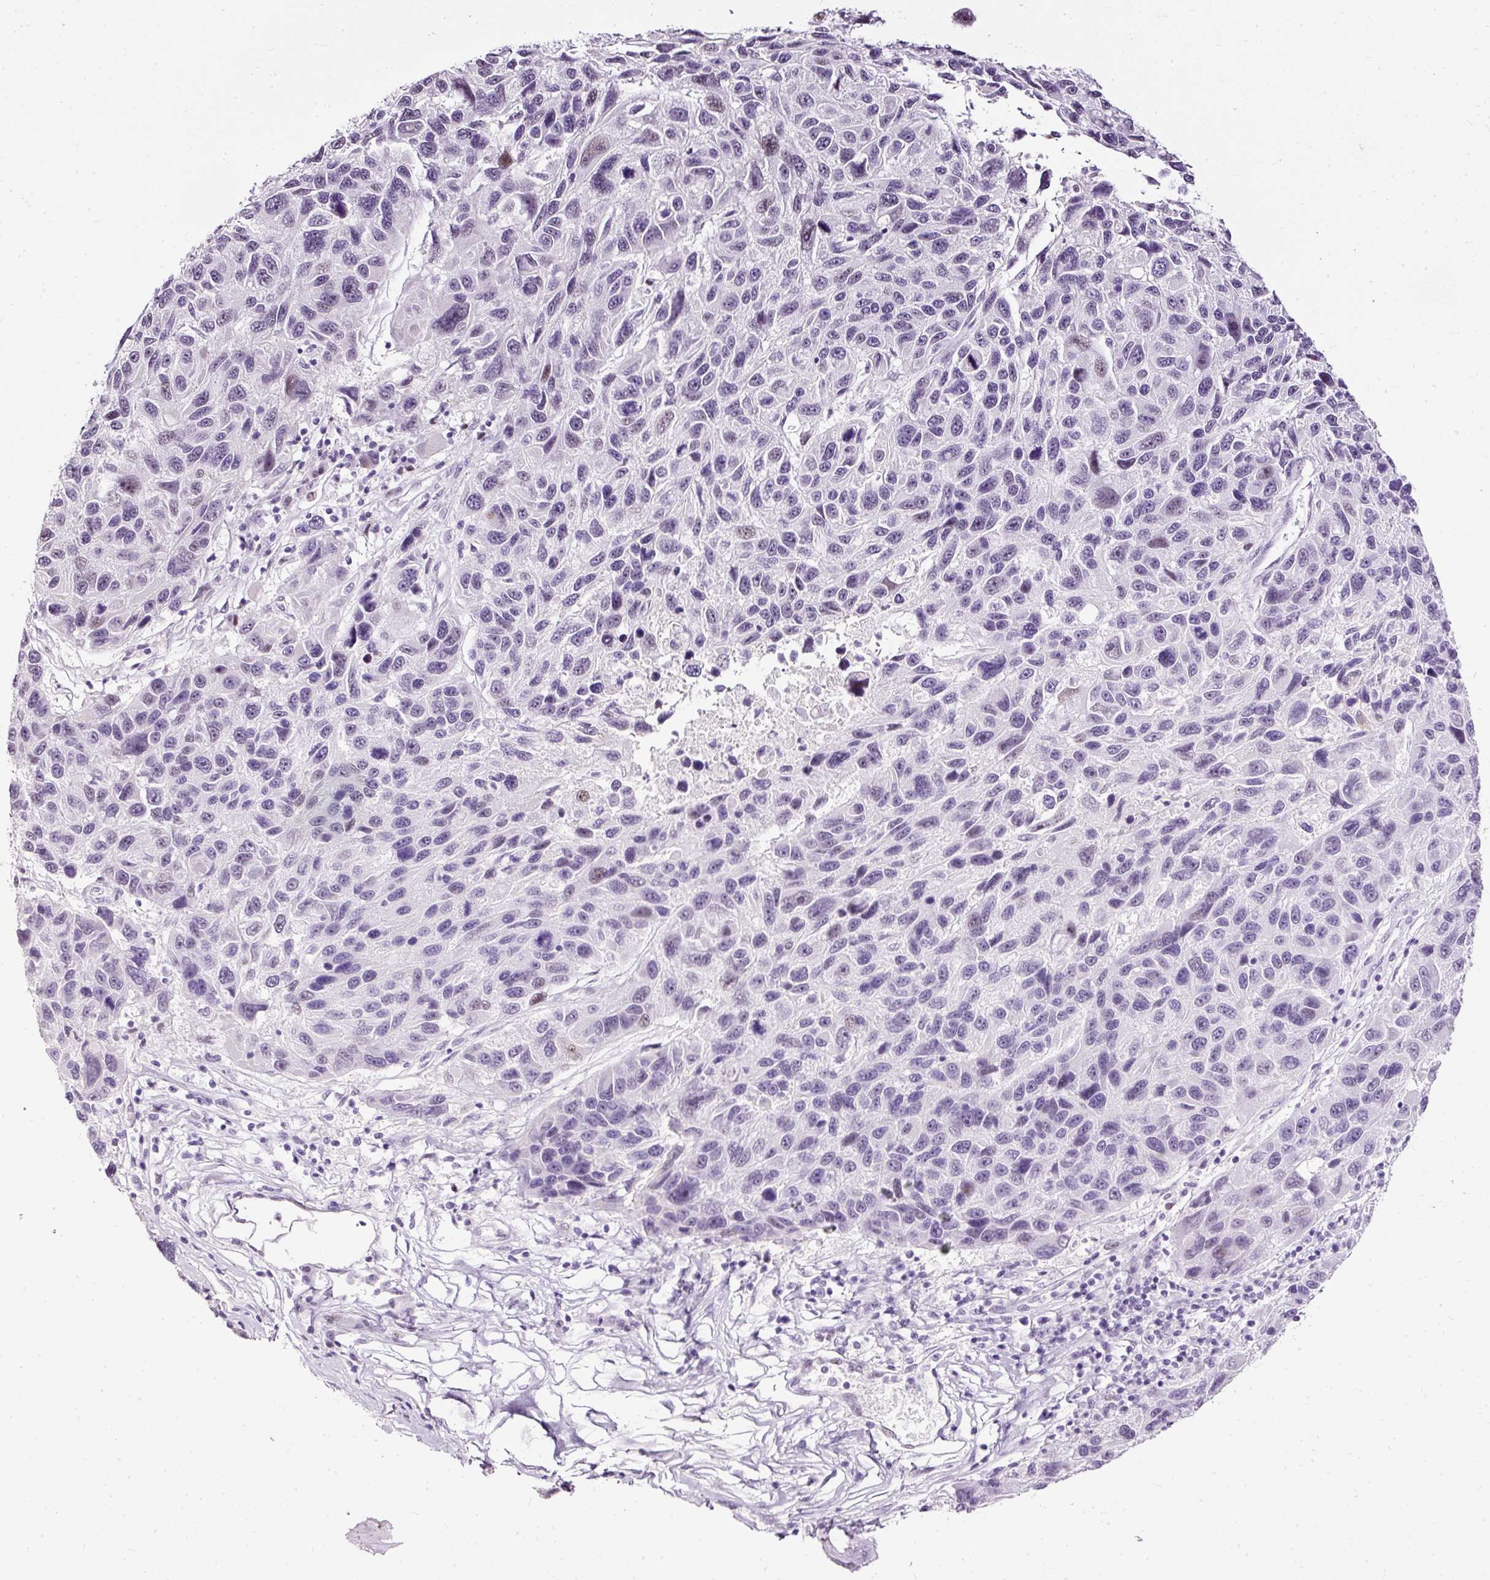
{"staining": {"intensity": "weak", "quantity": "<25%", "location": "nuclear"}, "tissue": "melanoma", "cell_type": "Tumor cells", "image_type": "cancer", "snomed": [{"axis": "morphology", "description": "Malignant melanoma, NOS"}, {"axis": "topography", "description": "Skin"}], "caption": "Histopathology image shows no significant protein staining in tumor cells of melanoma.", "gene": "PDE6B", "patient": {"sex": "male", "age": 53}}